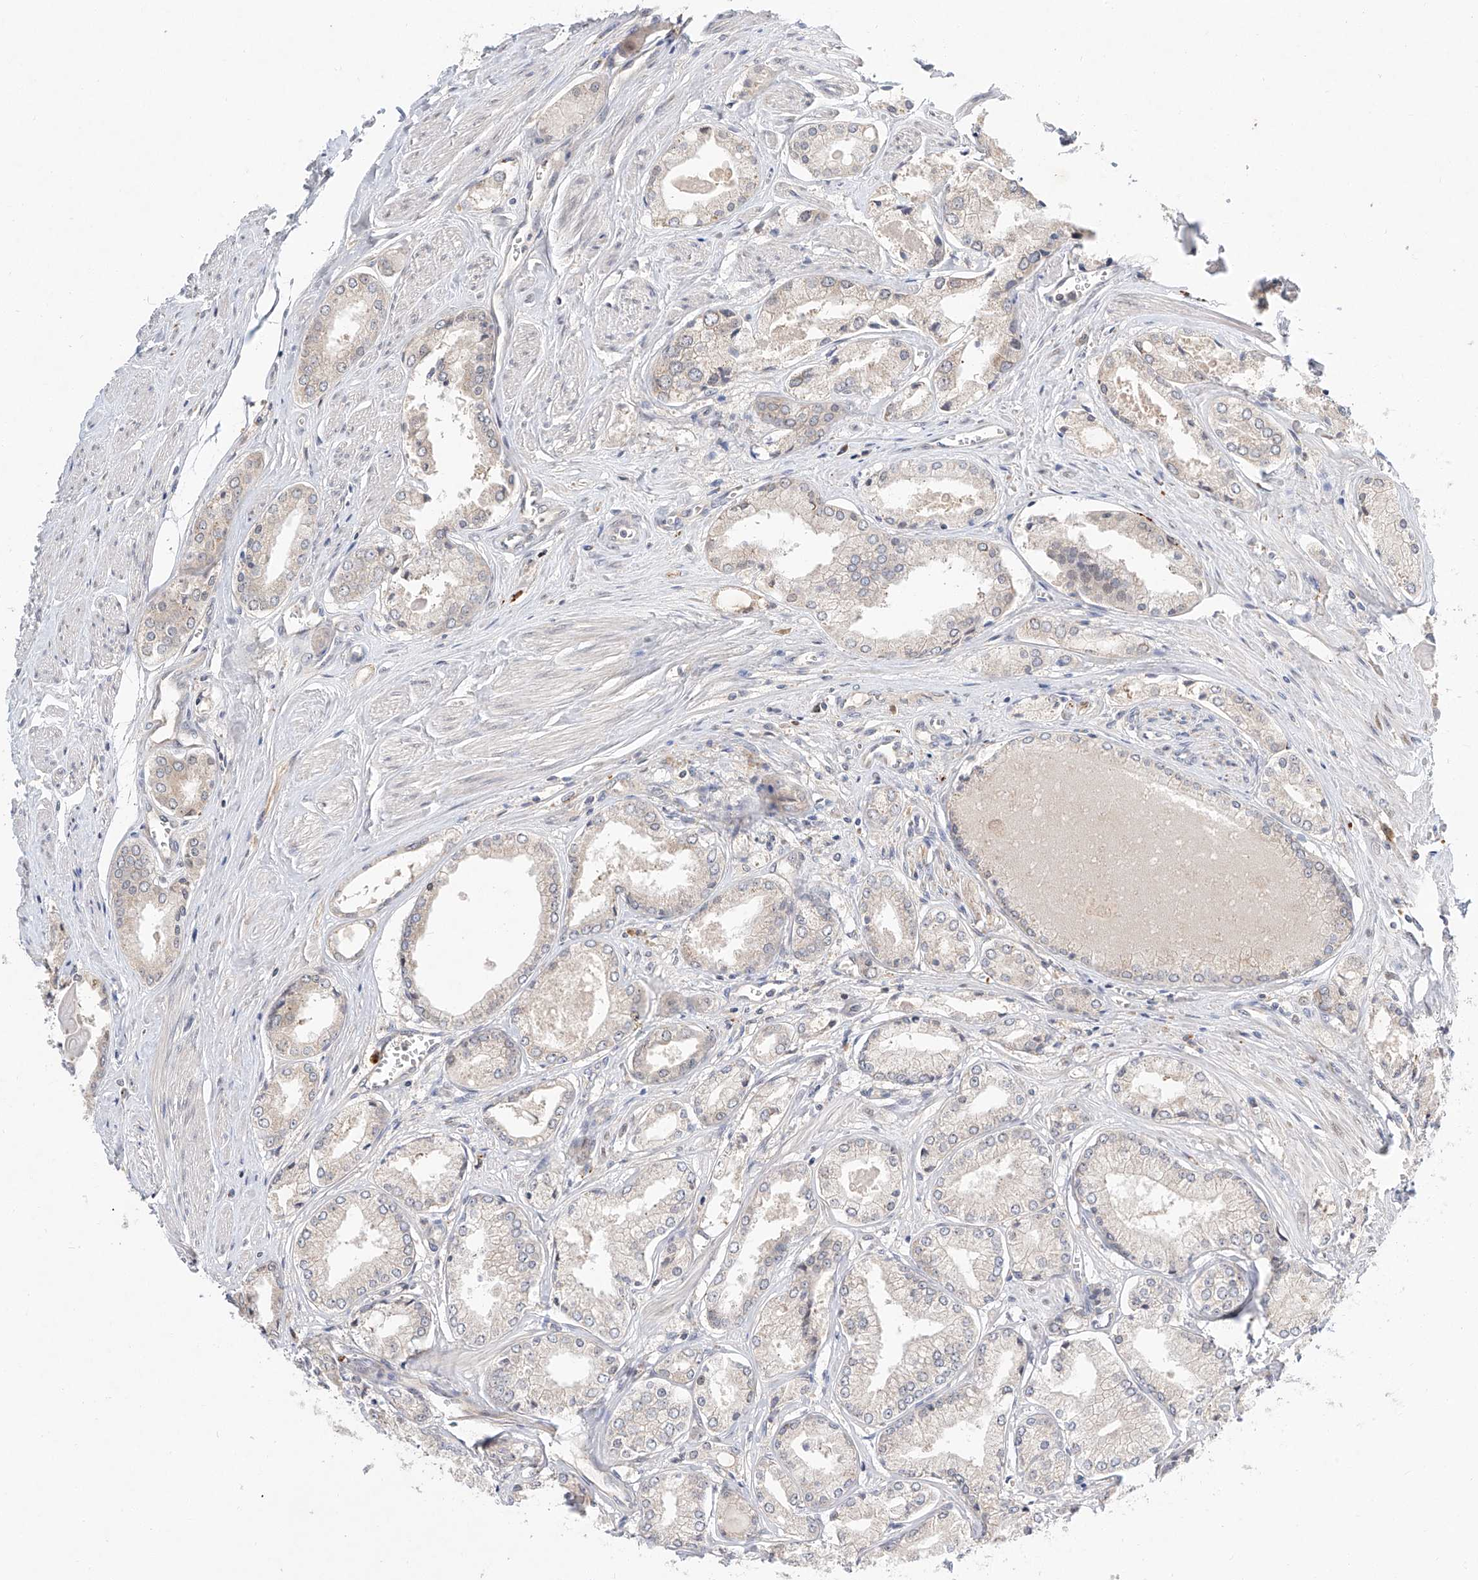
{"staining": {"intensity": "negative", "quantity": "none", "location": "none"}, "tissue": "prostate cancer", "cell_type": "Tumor cells", "image_type": "cancer", "snomed": [{"axis": "morphology", "description": "Adenocarcinoma, Low grade"}, {"axis": "topography", "description": "Prostate"}], "caption": "This histopathology image is of adenocarcinoma (low-grade) (prostate) stained with immunohistochemistry (IHC) to label a protein in brown with the nuclei are counter-stained blue. There is no positivity in tumor cells.", "gene": "DIRAS3", "patient": {"sex": "male", "age": 60}}